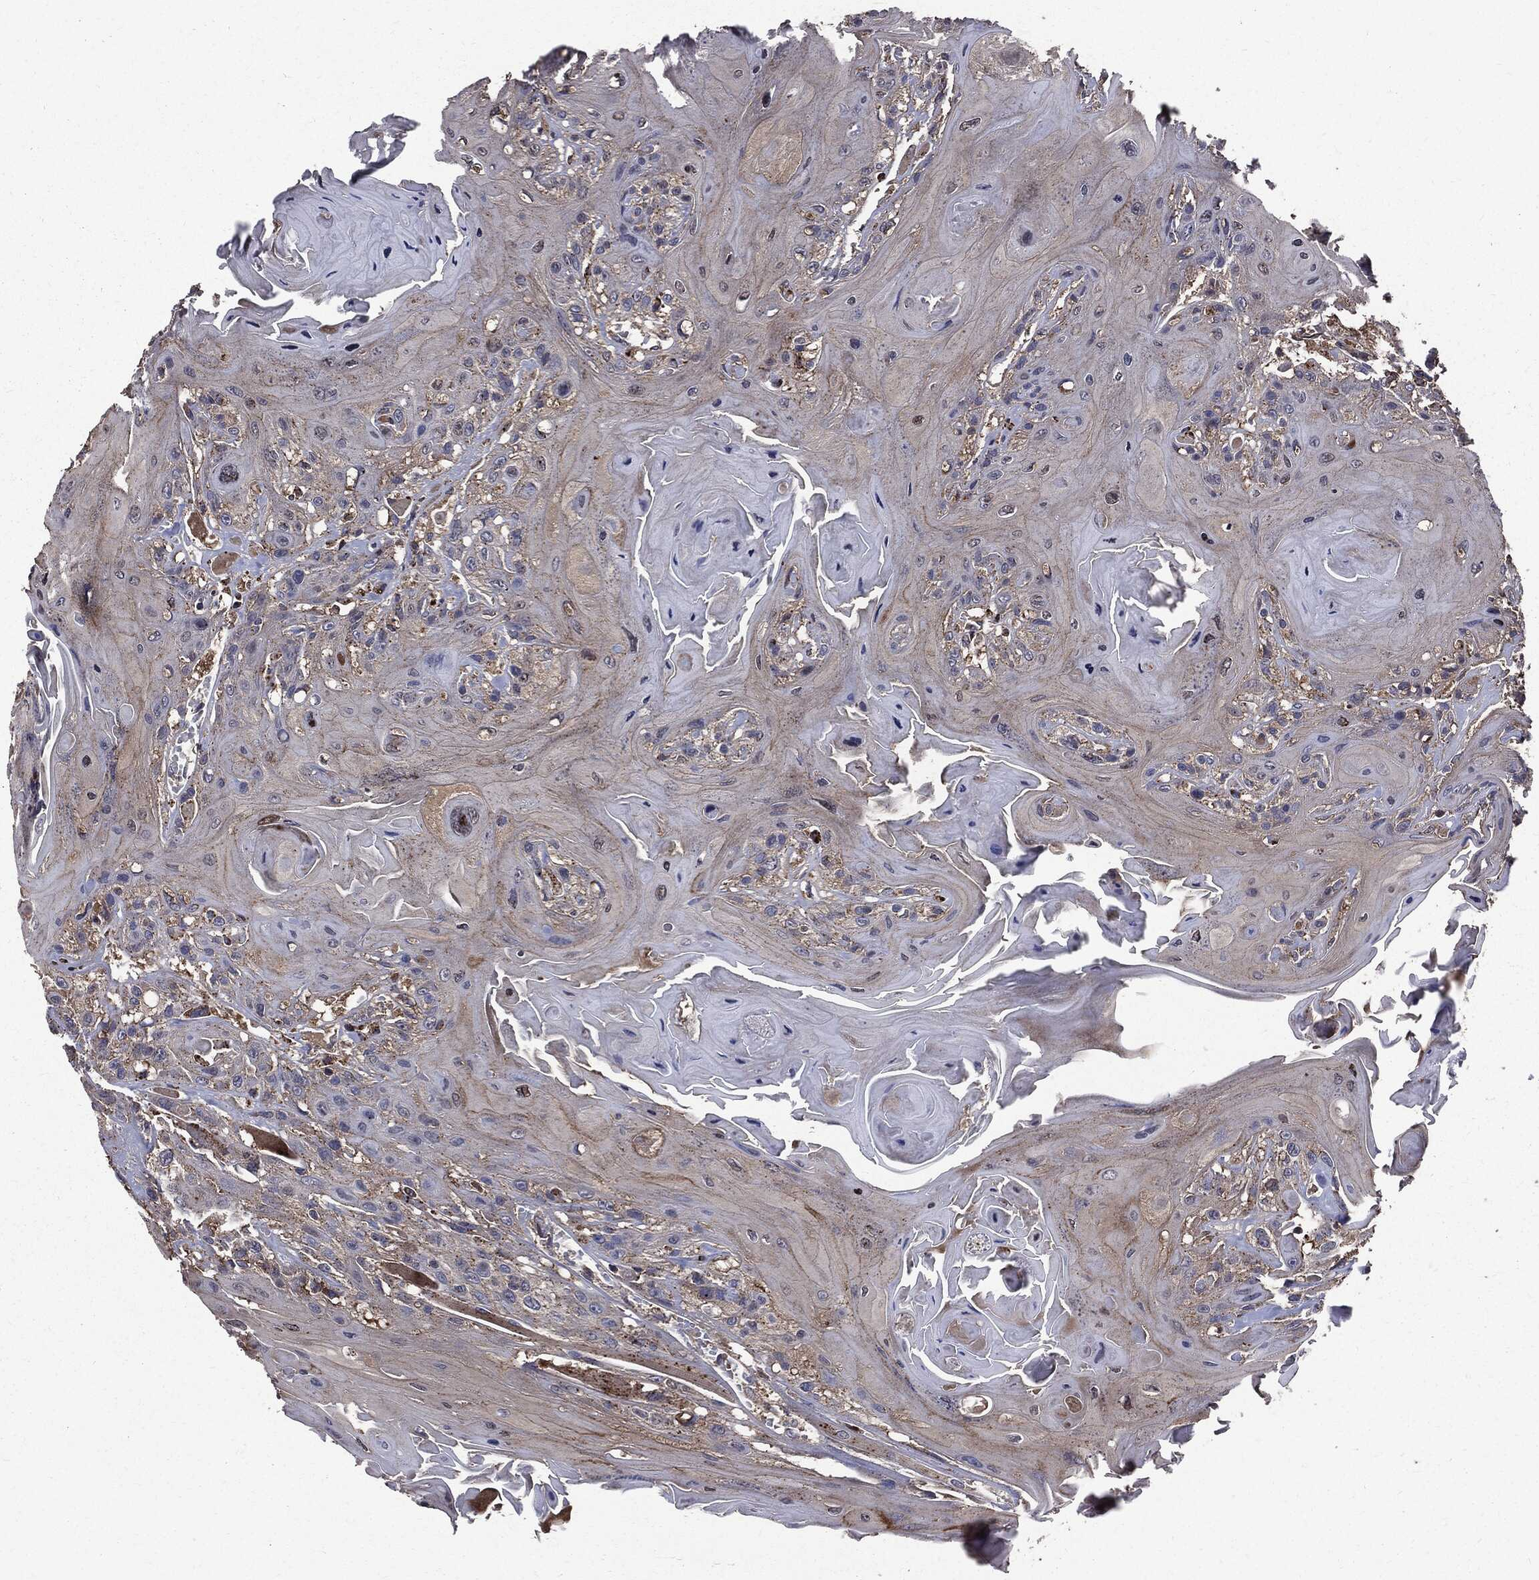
{"staining": {"intensity": "moderate", "quantity": "<25%", "location": "cytoplasmic/membranous"}, "tissue": "head and neck cancer", "cell_type": "Tumor cells", "image_type": "cancer", "snomed": [{"axis": "morphology", "description": "Squamous cell carcinoma, NOS"}, {"axis": "topography", "description": "Head-Neck"}], "caption": "Tumor cells display low levels of moderate cytoplasmic/membranous expression in approximately <25% of cells in human head and neck cancer.", "gene": "PDCD6IP", "patient": {"sex": "female", "age": 59}}